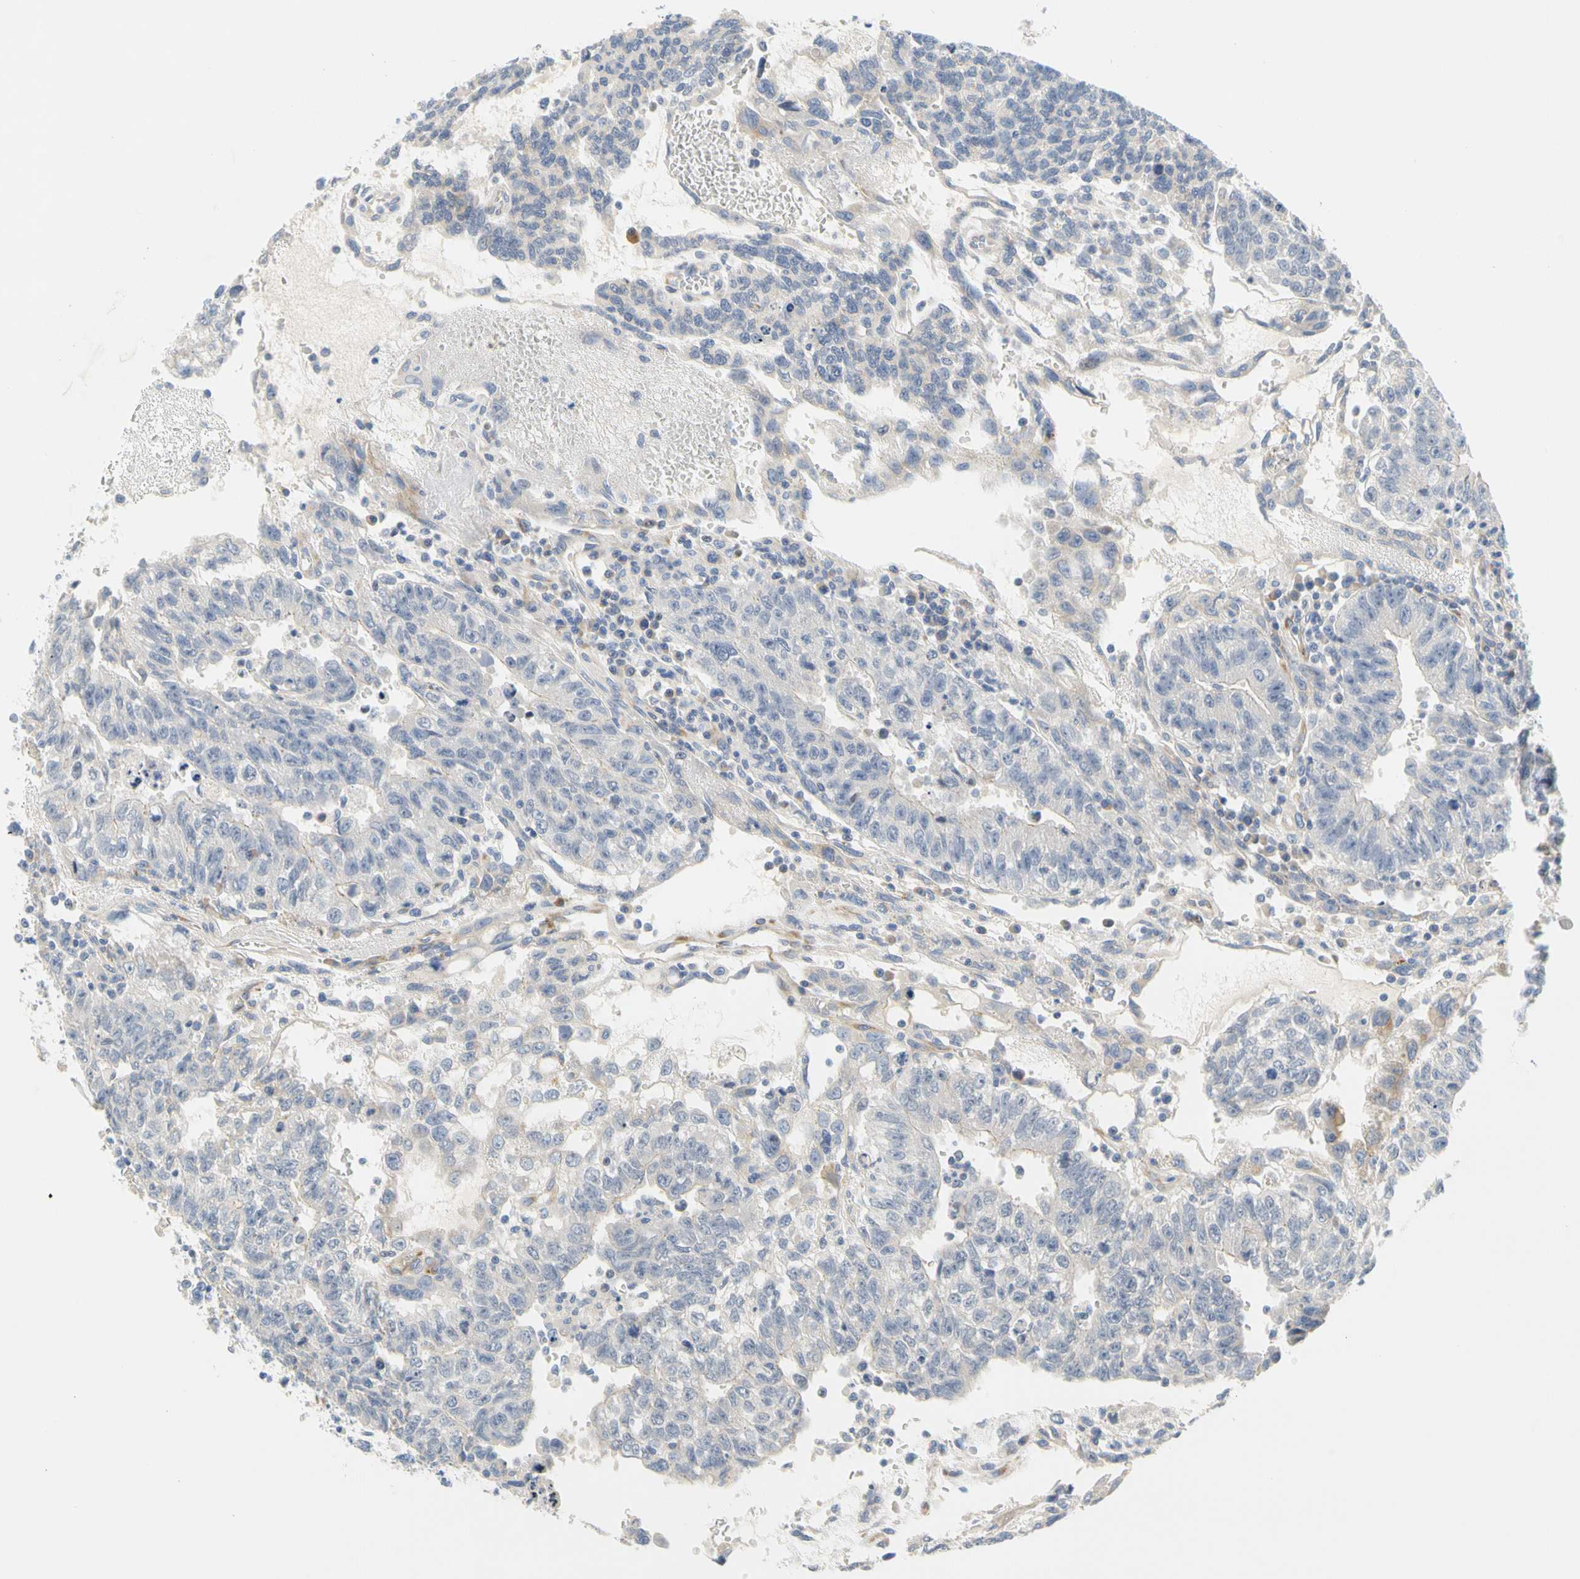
{"staining": {"intensity": "negative", "quantity": "none", "location": "none"}, "tissue": "testis cancer", "cell_type": "Tumor cells", "image_type": "cancer", "snomed": [{"axis": "morphology", "description": "Seminoma, NOS"}, {"axis": "morphology", "description": "Carcinoma, Embryonal, NOS"}, {"axis": "topography", "description": "Testis"}], "caption": "Immunohistochemical staining of human embryonal carcinoma (testis) reveals no significant staining in tumor cells. (Stains: DAB immunohistochemistry (IHC) with hematoxylin counter stain, Microscopy: brightfield microscopy at high magnification).", "gene": "ZNF236", "patient": {"sex": "male", "age": 52}}